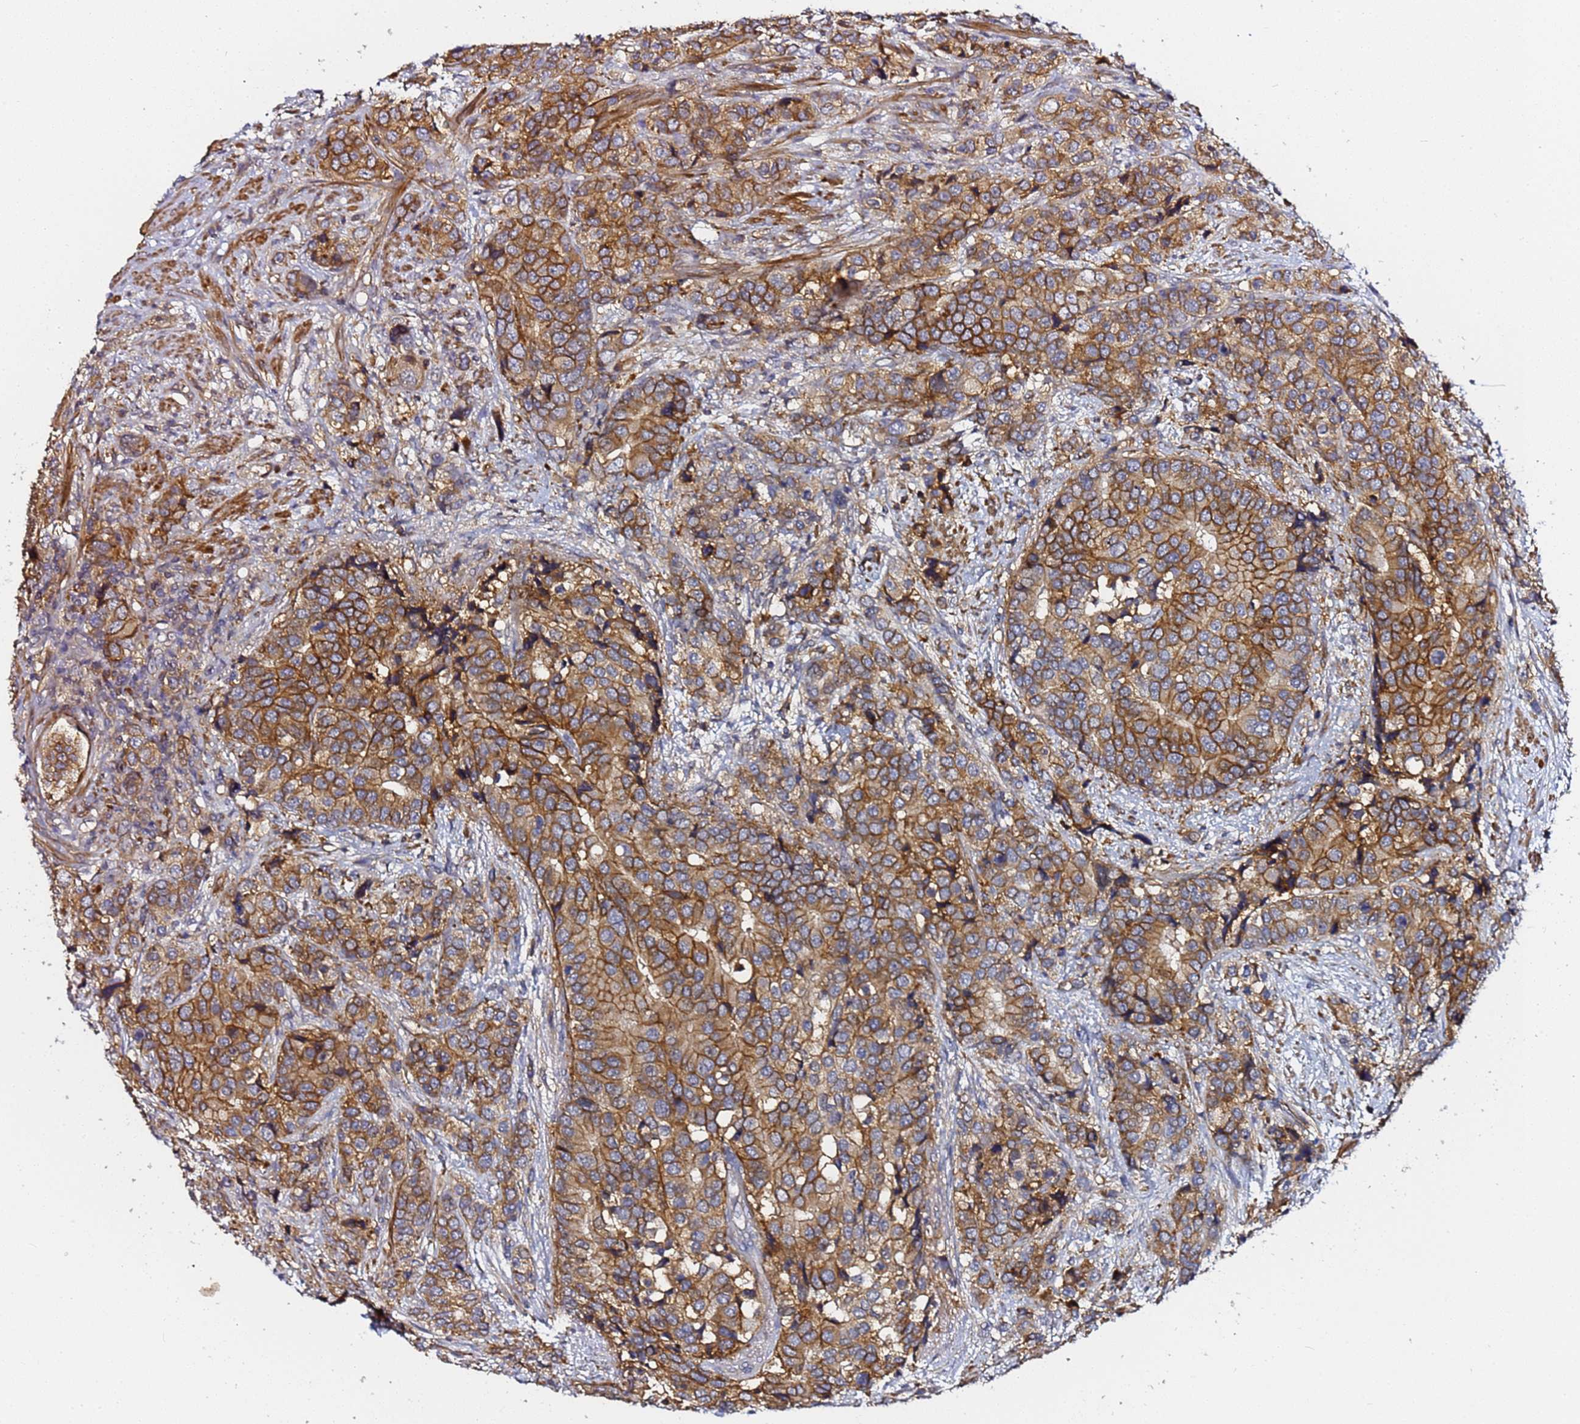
{"staining": {"intensity": "moderate", "quantity": ">75%", "location": "cytoplasmic/membranous"}, "tissue": "prostate cancer", "cell_type": "Tumor cells", "image_type": "cancer", "snomed": [{"axis": "morphology", "description": "Adenocarcinoma, High grade"}, {"axis": "topography", "description": "Prostate"}], "caption": "Moderate cytoplasmic/membranous positivity for a protein is present in about >75% of tumor cells of prostate cancer (adenocarcinoma (high-grade)) using IHC.", "gene": "LRRC69", "patient": {"sex": "male", "age": 62}}